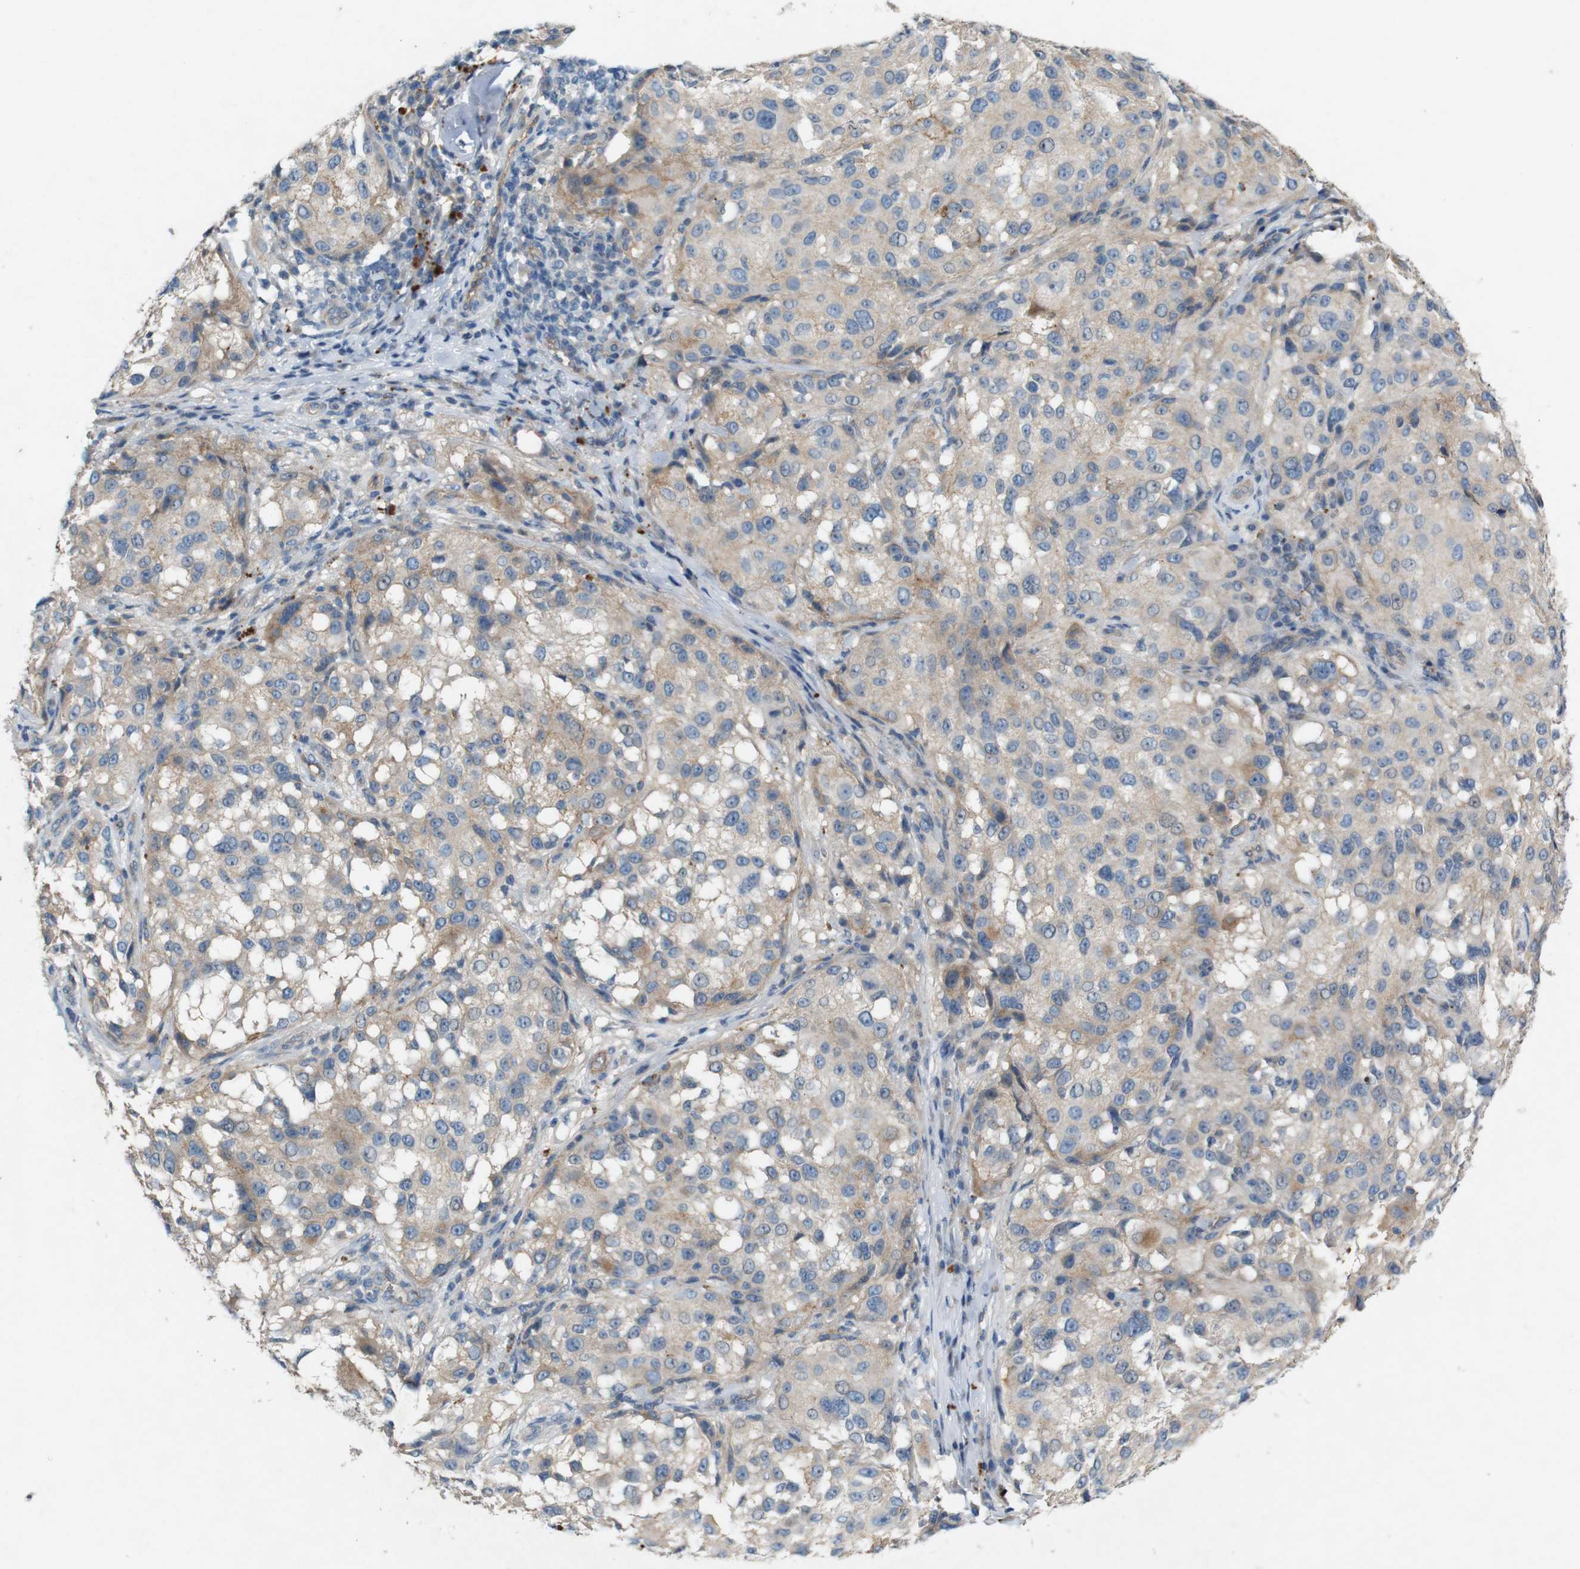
{"staining": {"intensity": "weak", "quantity": ">75%", "location": "cytoplasmic/membranous"}, "tissue": "melanoma", "cell_type": "Tumor cells", "image_type": "cancer", "snomed": [{"axis": "morphology", "description": "Necrosis, NOS"}, {"axis": "morphology", "description": "Malignant melanoma, NOS"}, {"axis": "topography", "description": "Skin"}], "caption": "IHC photomicrograph of malignant melanoma stained for a protein (brown), which demonstrates low levels of weak cytoplasmic/membranous expression in about >75% of tumor cells.", "gene": "PVR", "patient": {"sex": "female", "age": 87}}